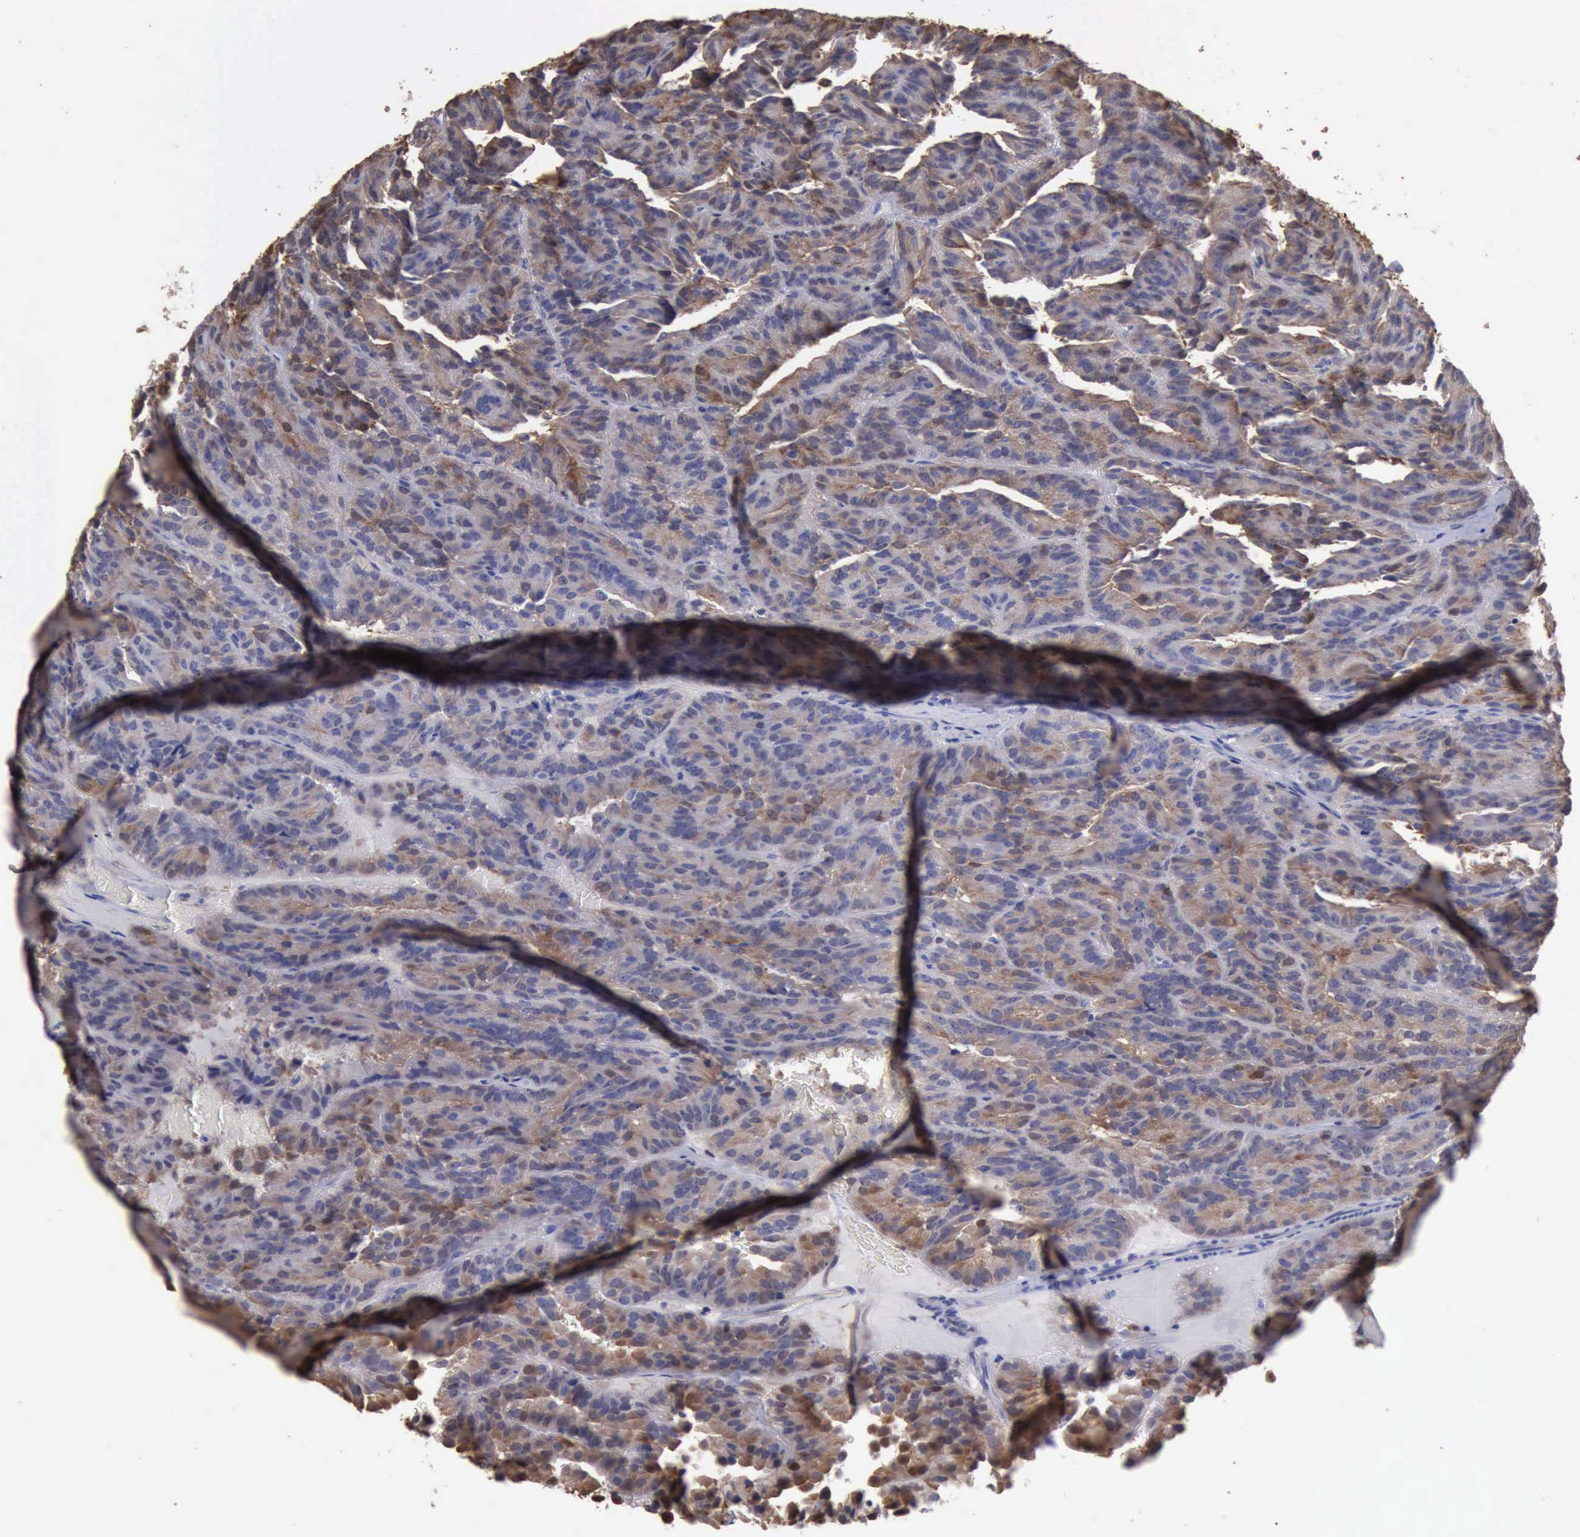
{"staining": {"intensity": "weak", "quantity": "25%-75%", "location": "cytoplasmic/membranous"}, "tissue": "renal cancer", "cell_type": "Tumor cells", "image_type": "cancer", "snomed": [{"axis": "morphology", "description": "Adenocarcinoma, NOS"}, {"axis": "topography", "description": "Kidney"}], "caption": "Human renal cancer (adenocarcinoma) stained with a brown dye reveals weak cytoplasmic/membranous positive staining in about 25%-75% of tumor cells.", "gene": "STAT1", "patient": {"sex": "male", "age": 46}}